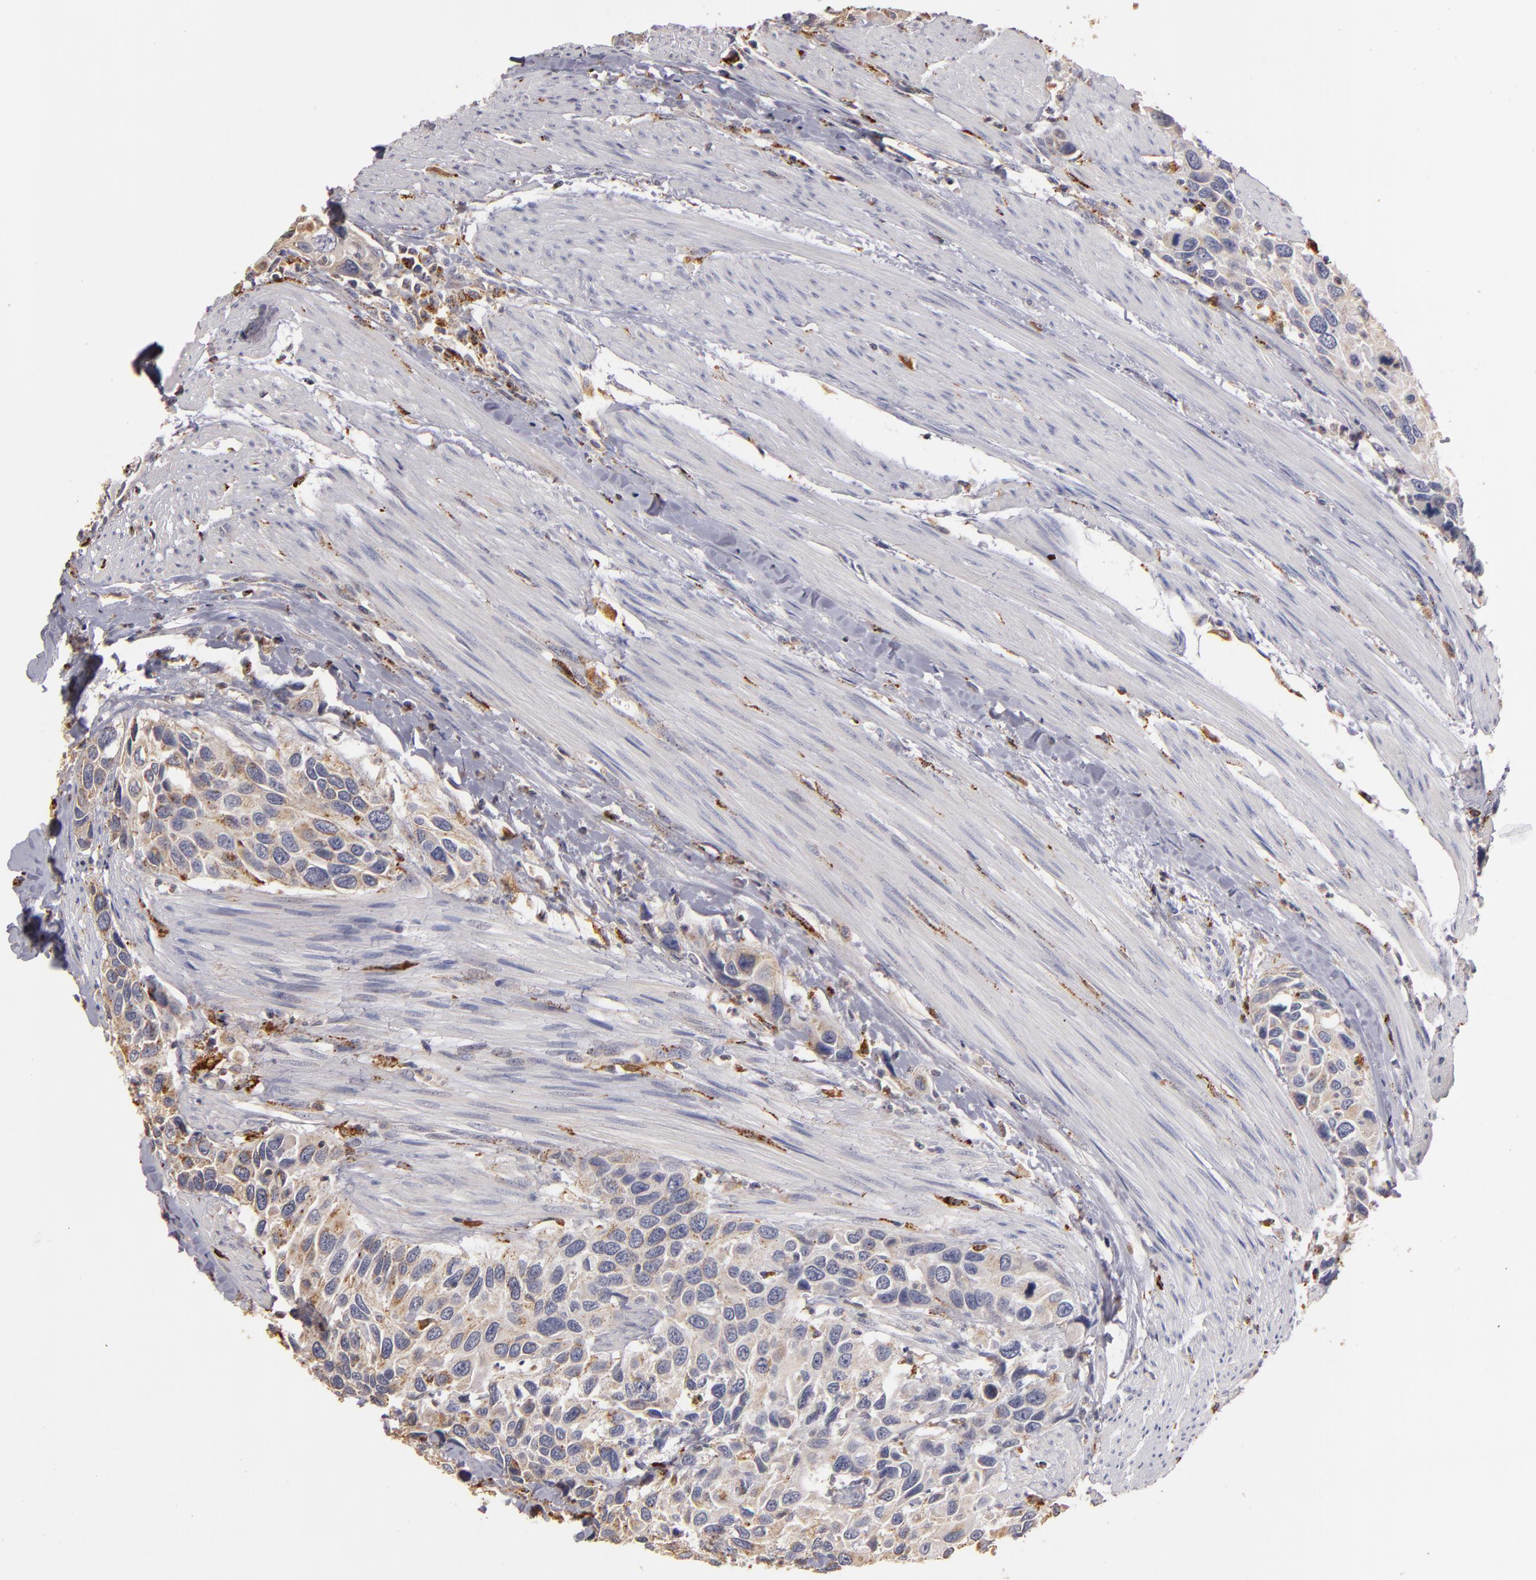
{"staining": {"intensity": "weak", "quantity": ">75%", "location": "cytoplasmic/membranous"}, "tissue": "urothelial cancer", "cell_type": "Tumor cells", "image_type": "cancer", "snomed": [{"axis": "morphology", "description": "Urothelial carcinoma, High grade"}, {"axis": "topography", "description": "Urinary bladder"}], "caption": "High-power microscopy captured an IHC micrograph of high-grade urothelial carcinoma, revealing weak cytoplasmic/membranous positivity in approximately >75% of tumor cells.", "gene": "TRAF1", "patient": {"sex": "male", "age": 66}}